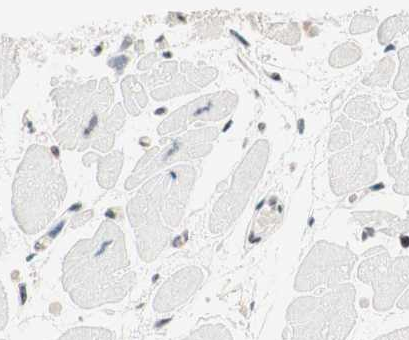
{"staining": {"intensity": "negative", "quantity": "none", "location": "none"}, "tissue": "heart muscle", "cell_type": "Cardiomyocytes", "image_type": "normal", "snomed": [{"axis": "morphology", "description": "Normal tissue, NOS"}, {"axis": "topography", "description": "Heart"}], "caption": "A high-resolution image shows immunohistochemistry (IHC) staining of benign heart muscle, which demonstrates no significant positivity in cardiomyocytes.", "gene": "WIPF1", "patient": {"sex": "female", "age": 54}}